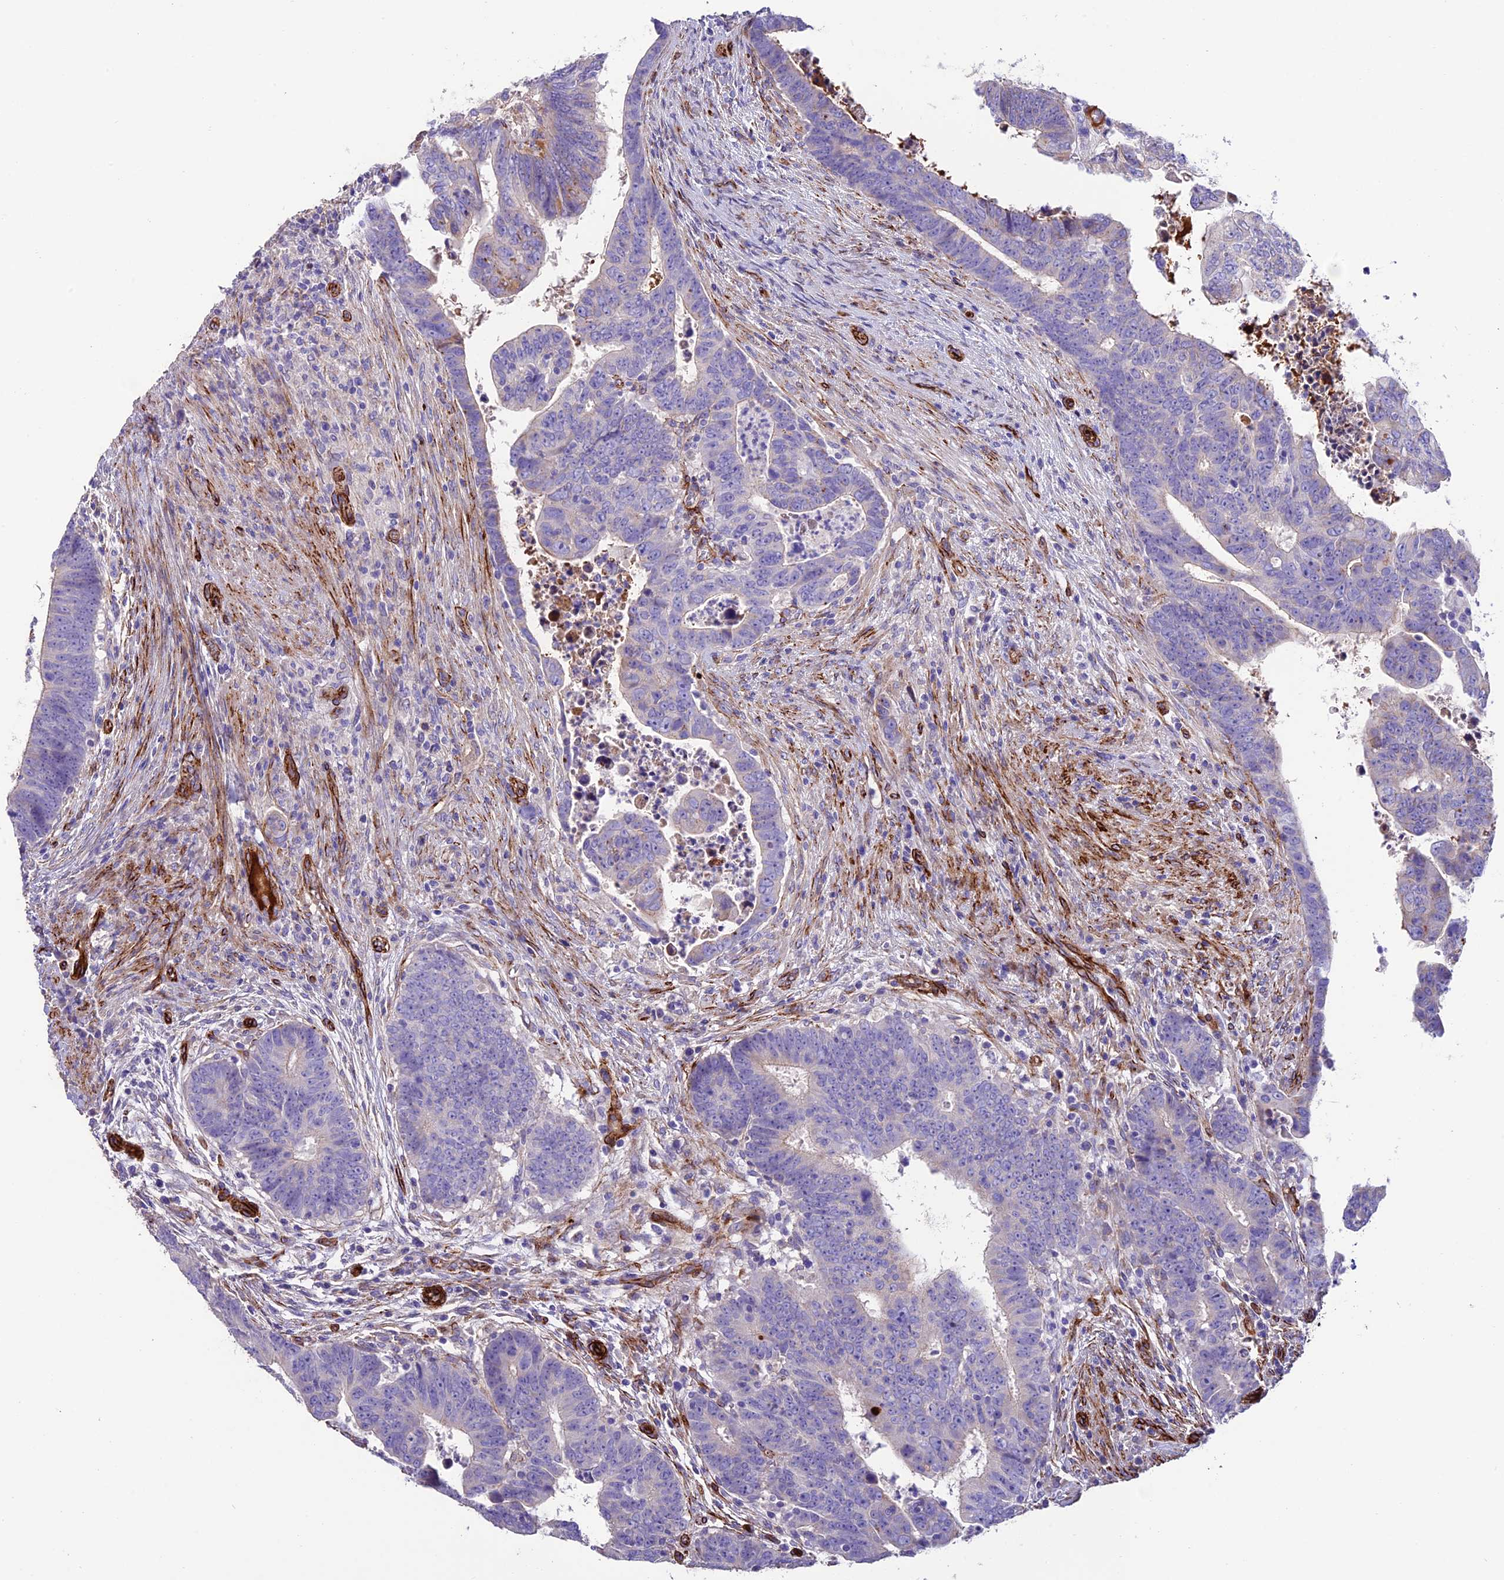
{"staining": {"intensity": "negative", "quantity": "none", "location": "none"}, "tissue": "colorectal cancer", "cell_type": "Tumor cells", "image_type": "cancer", "snomed": [{"axis": "morphology", "description": "Normal tissue, NOS"}, {"axis": "morphology", "description": "Adenocarcinoma, NOS"}, {"axis": "topography", "description": "Rectum"}], "caption": "An immunohistochemistry photomicrograph of adenocarcinoma (colorectal) is shown. There is no staining in tumor cells of adenocarcinoma (colorectal).", "gene": "REX1BD", "patient": {"sex": "female", "age": 65}}